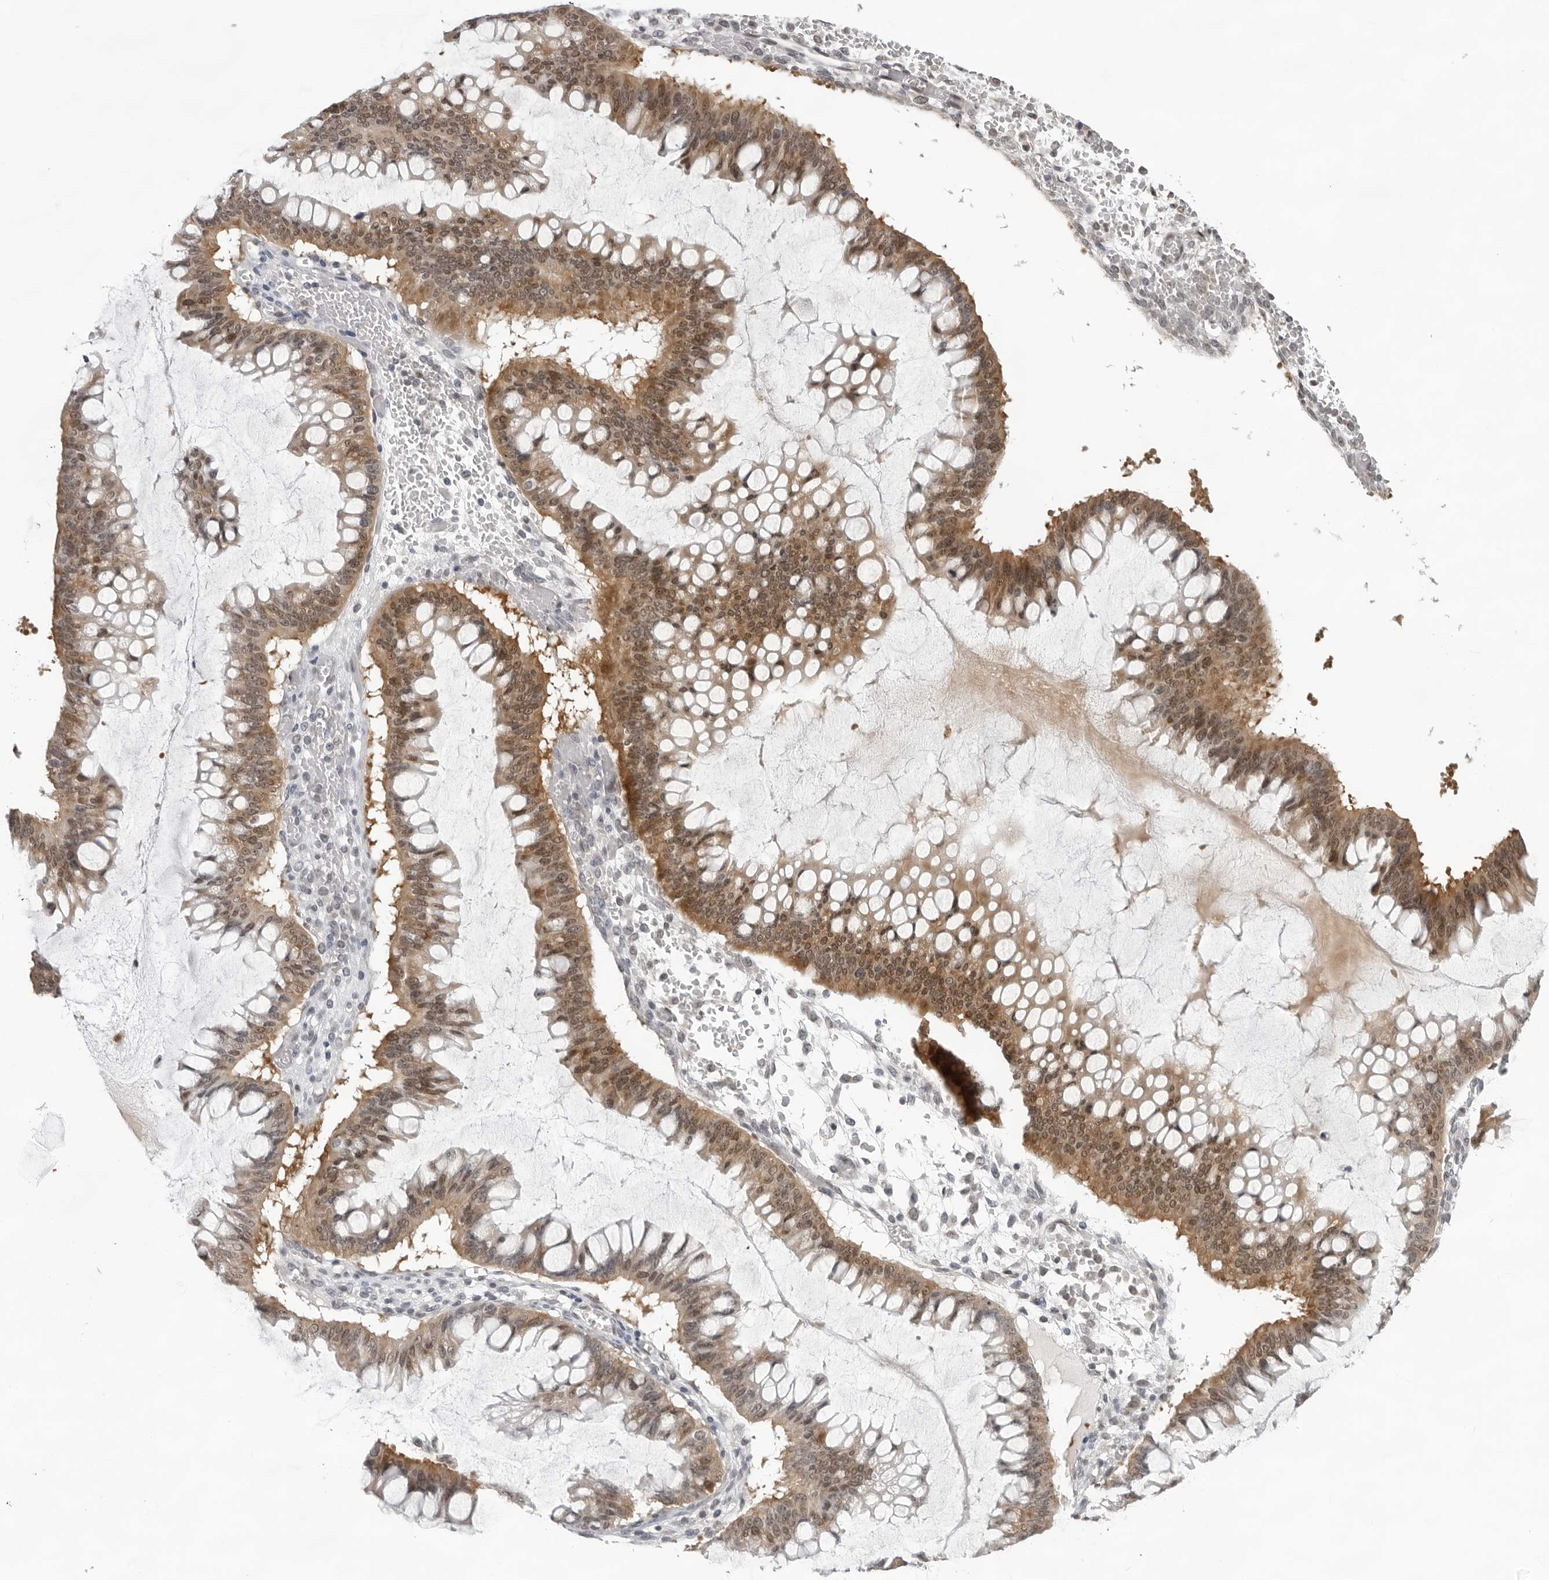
{"staining": {"intensity": "moderate", "quantity": ">75%", "location": "cytoplasmic/membranous"}, "tissue": "ovarian cancer", "cell_type": "Tumor cells", "image_type": "cancer", "snomed": [{"axis": "morphology", "description": "Cystadenocarcinoma, mucinous, NOS"}, {"axis": "topography", "description": "Ovary"}], "caption": "This photomicrograph displays ovarian mucinous cystadenocarcinoma stained with IHC to label a protein in brown. The cytoplasmic/membranous of tumor cells show moderate positivity for the protein. Nuclei are counter-stained blue.", "gene": "CASP7", "patient": {"sex": "female", "age": 73}}